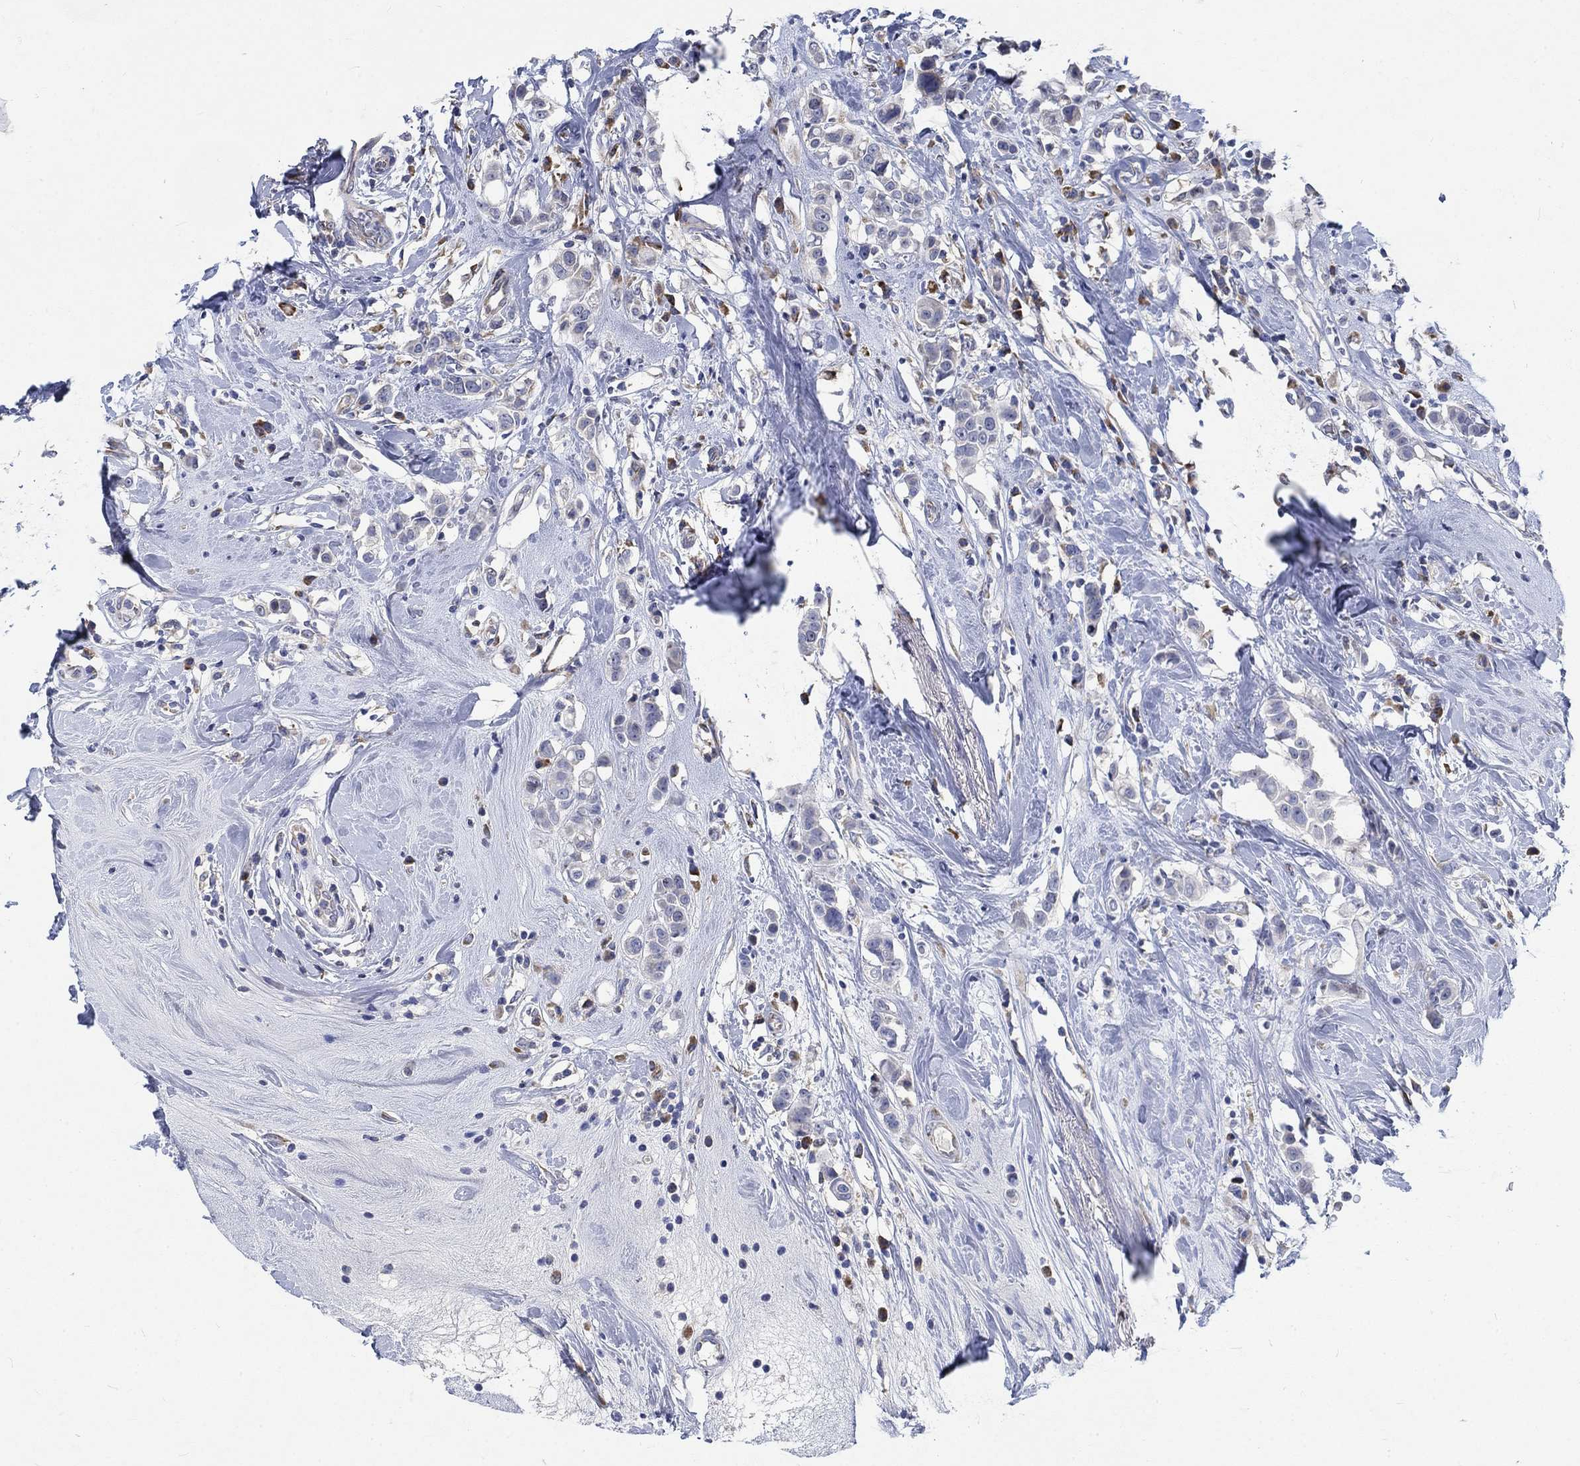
{"staining": {"intensity": "negative", "quantity": "none", "location": "none"}, "tissue": "breast cancer", "cell_type": "Tumor cells", "image_type": "cancer", "snomed": [{"axis": "morphology", "description": "Duct carcinoma"}, {"axis": "topography", "description": "Breast"}], "caption": "Tumor cells show no significant staining in breast cancer (intraductal carcinoma). Brightfield microscopy of IHC stained with DAB (3,3'-diaminobenzidine) (brown) and hematoxylin (blue), captured at high magnification.", "gene": "MMP24", "patient": {"sex": "female", "age": 27}}